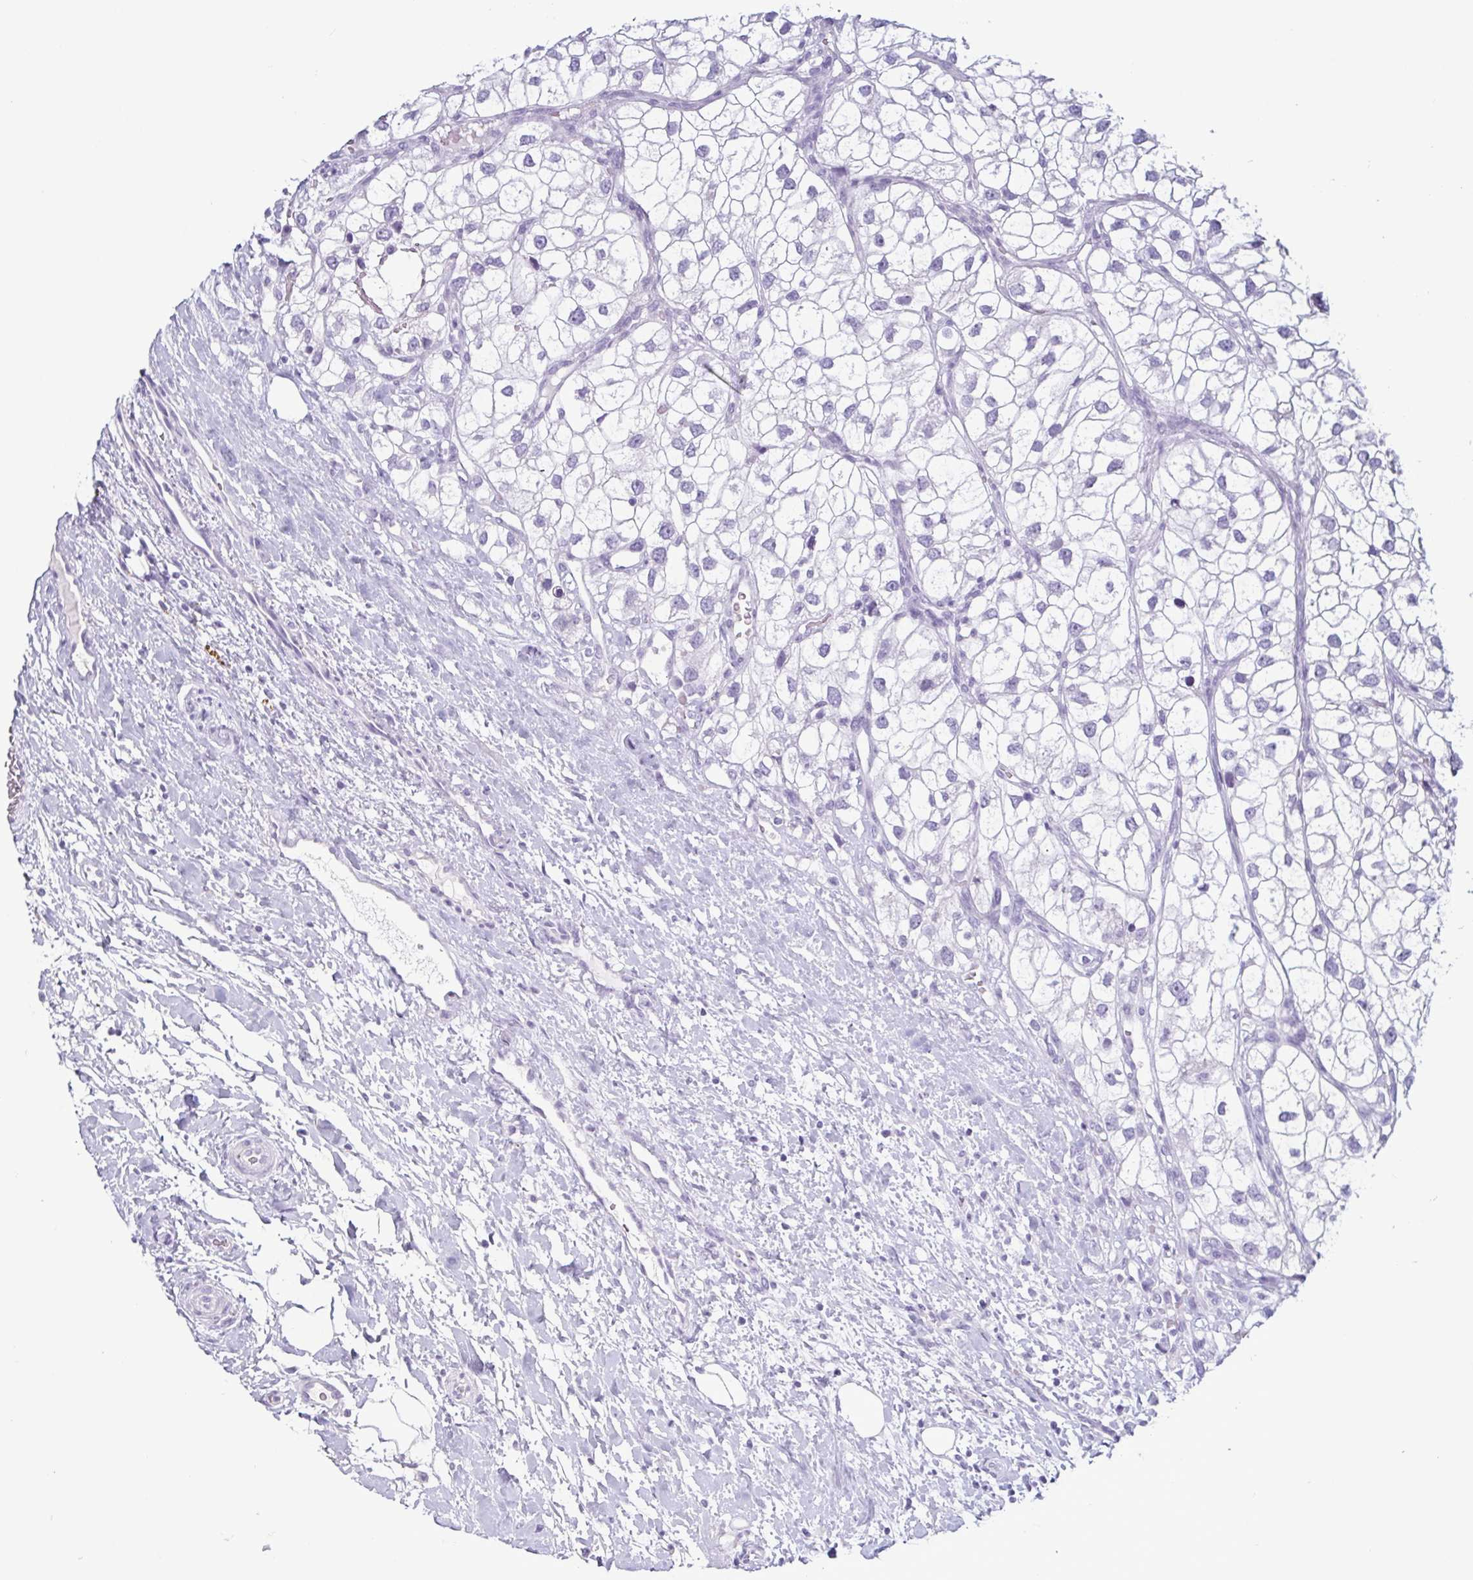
{"staining": {"intensity": "negative", "quantity": "none", "location": "none"}, "tissue": "renal cancer", "cell_type": "Tumor cells", "image_type": "cancer", "snomed": [{"axis": "morphology", "description": "Adenocarcinoma, NOS"}, {"axis": "topography", "description": "Kidney"}], "caption": "IHC image of renal cancer stained for a protein (brown), which displays no positivity in tumor cells. (IHC, brightfield microscopy, high magnification).", "gene": "KRT10", "patient": {"sex": "male", "age": 59}}